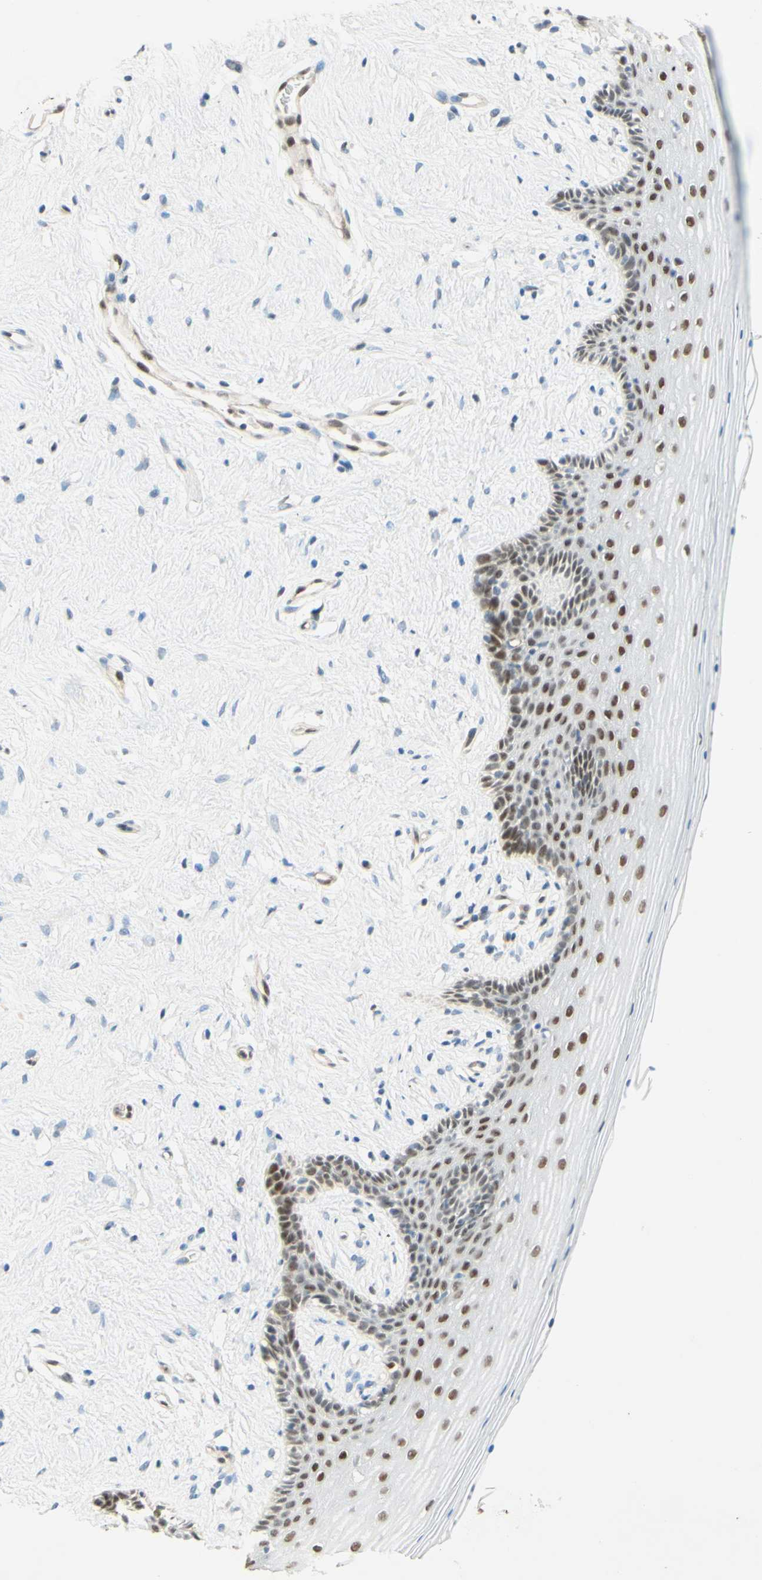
{"staining": {"intensity": "moderate", "quantity": "<25%", "location": "nuclear"}, "tissue": "vagina", "cell_type": "Squamous epithelial cells", "image_type": "normal", "snomed": [{"axis": "morphology", "description": "Normal tissue, NOS"}, {"axis": "topography", "description": "Vagina"}], "caption": "Immunohistochemical staining of unremarkable human vagina reveals <25% levels of moderate nuclear protein positivity in about <25% of squamous epithelial cells.", "gene": "POLB", "patient": {"sex": "female", "age": 44}}